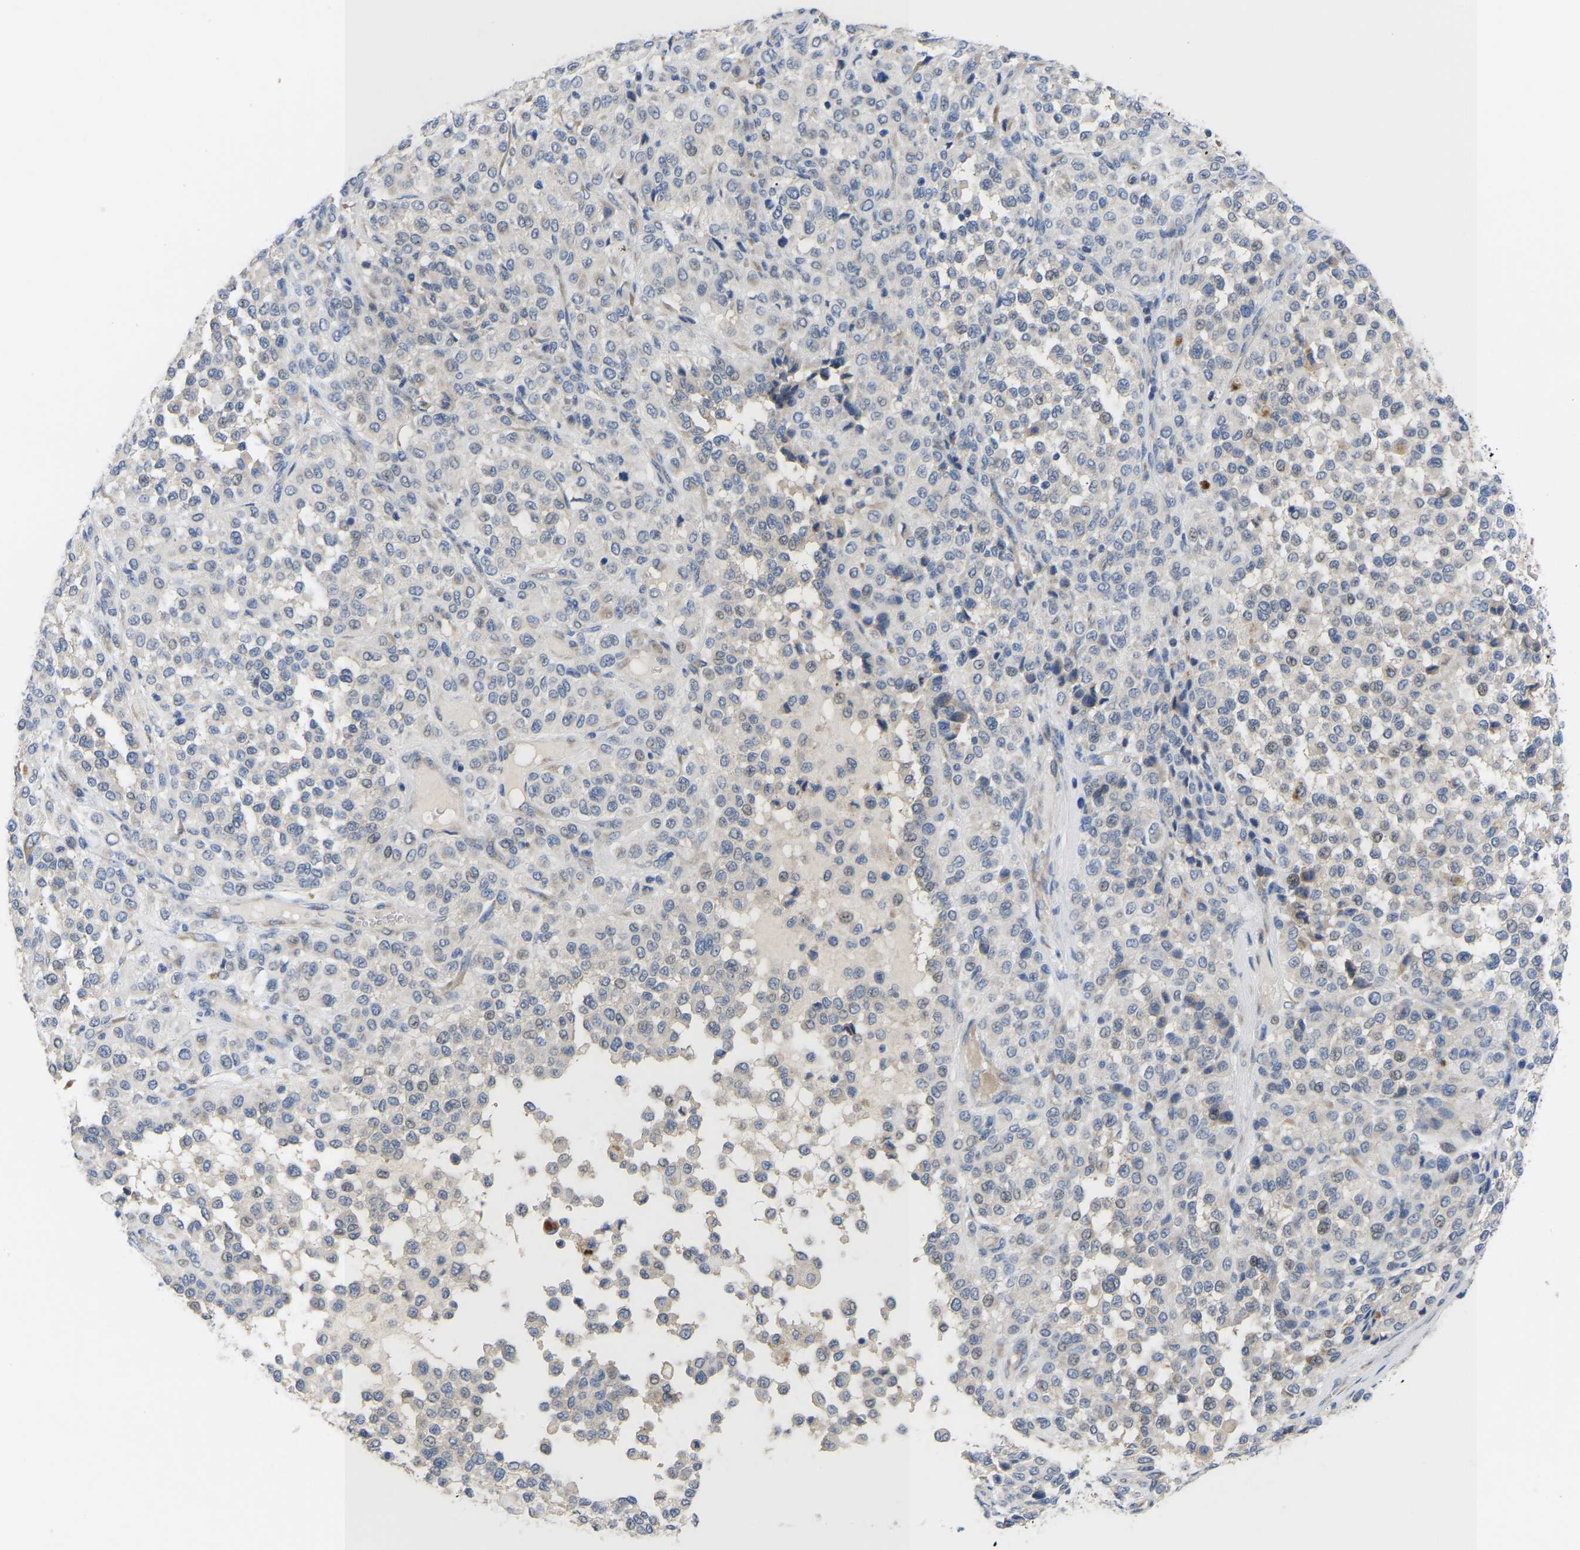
{"staining": {"intensity": "weak", "quantity": "<25%", "location": "nuclear"}, "tissue": "melanoma", "cell_type": "Tumor cells", "image_type": "cancer", "snomed": [{"axis": "morphology", "description": "Malignant melanoma, Metastatic site"}, {"axis": "topography", "description": "Pancreas"}], "caption": "DAB immunohistochemical staining of melanoma reveals no significant expression in tumor cells.", "gene": "ABCA10", "patient": {"sex": "female", "age": 30}}